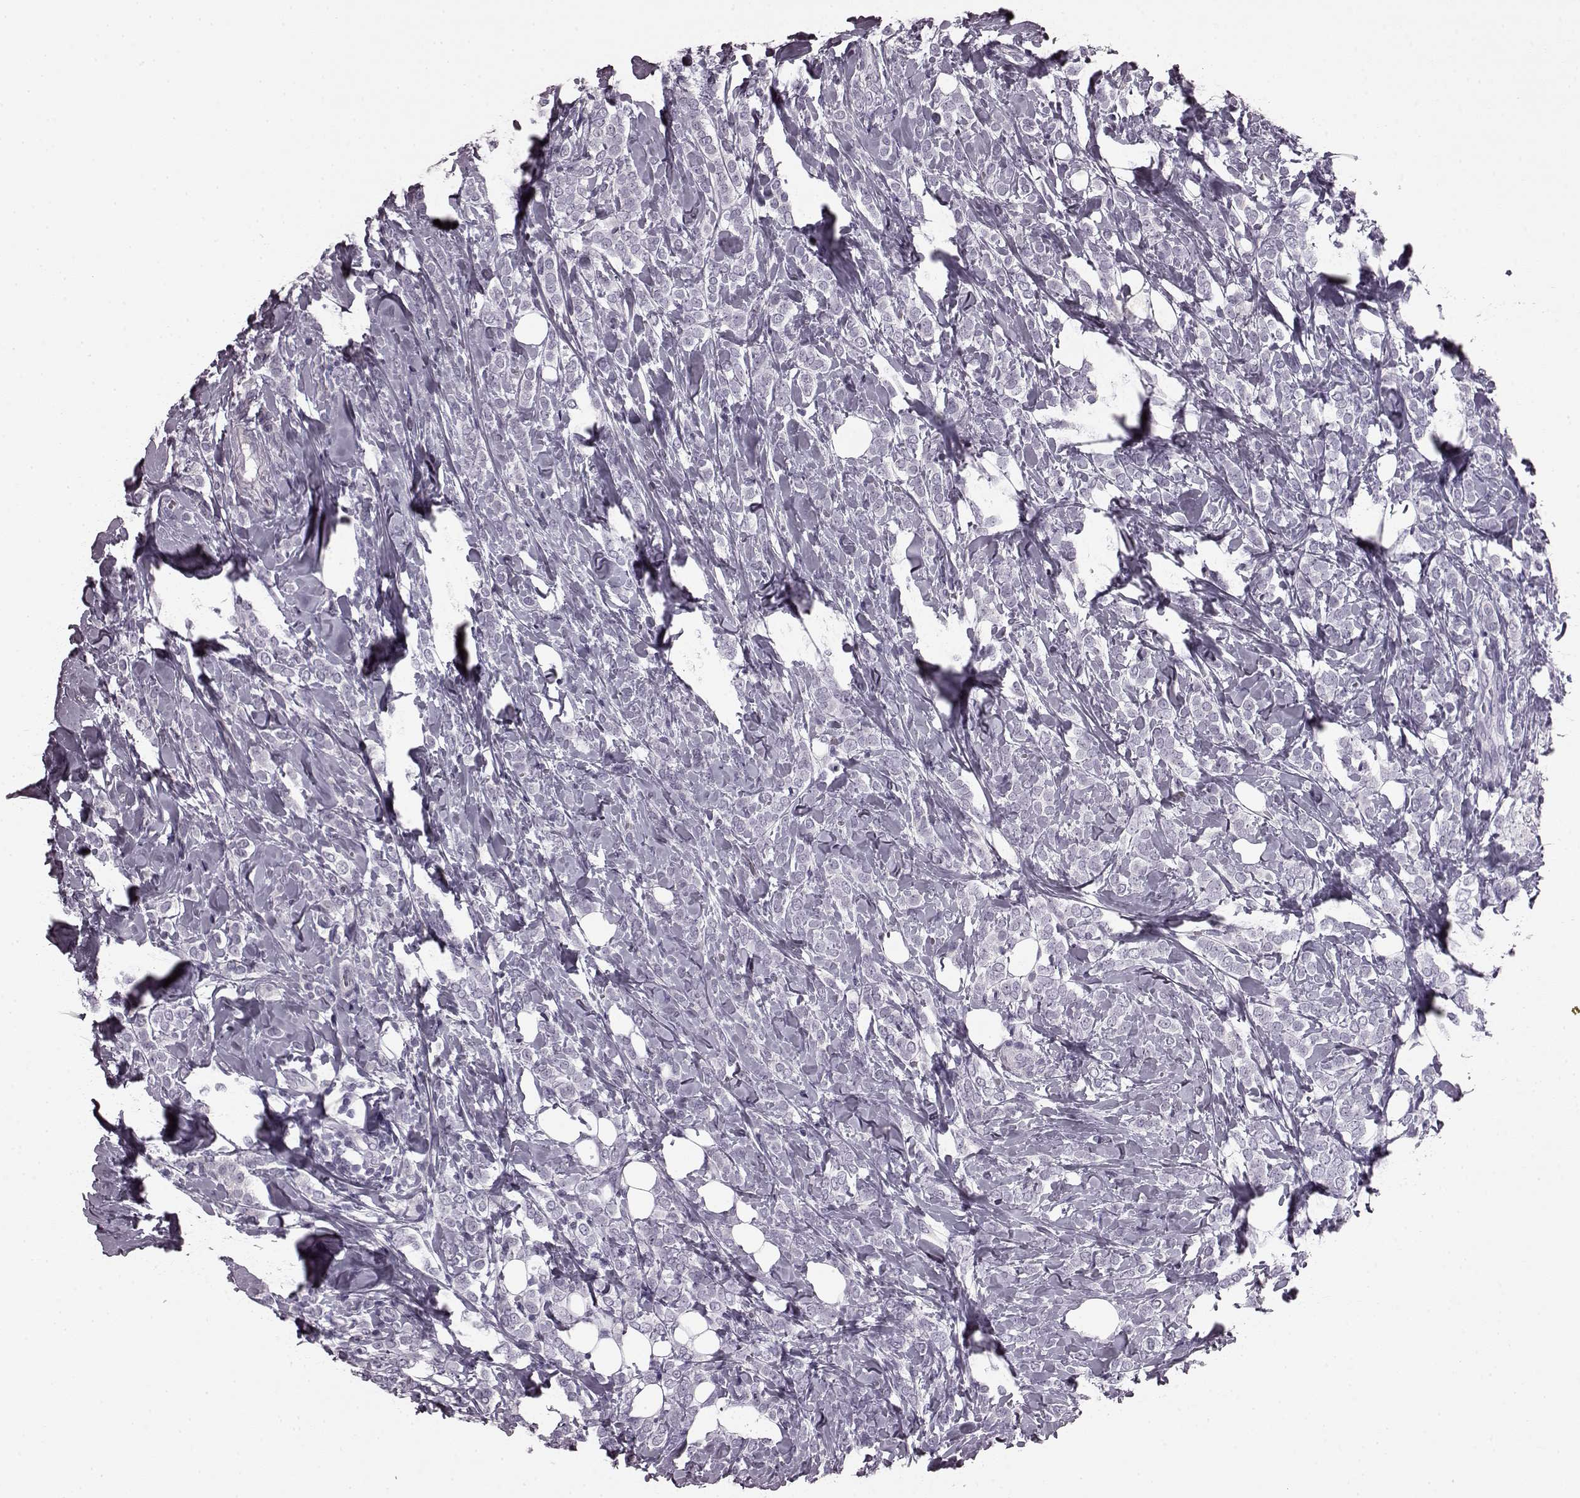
{"staining": {"intensity": "negative", "quantity": "none", "location": "none"}, "tissue": "breast cancer", "cell_type": "Tumor cells", "image_type": "cancer", "snomed": [{"axis": "morphology", "description": "Lobular carcinoma"}, {"axis": "topography", "description": "Breast"}], "caption": "High magnification brightfield microscopy of lobular carcinoma (breast) stained with DAB (brown) and counterstained with hematoxylin (blue): tumor cells show no significant expression.", "gene": "AIPL1", "patient": {"sex": "female", "age": 49}}